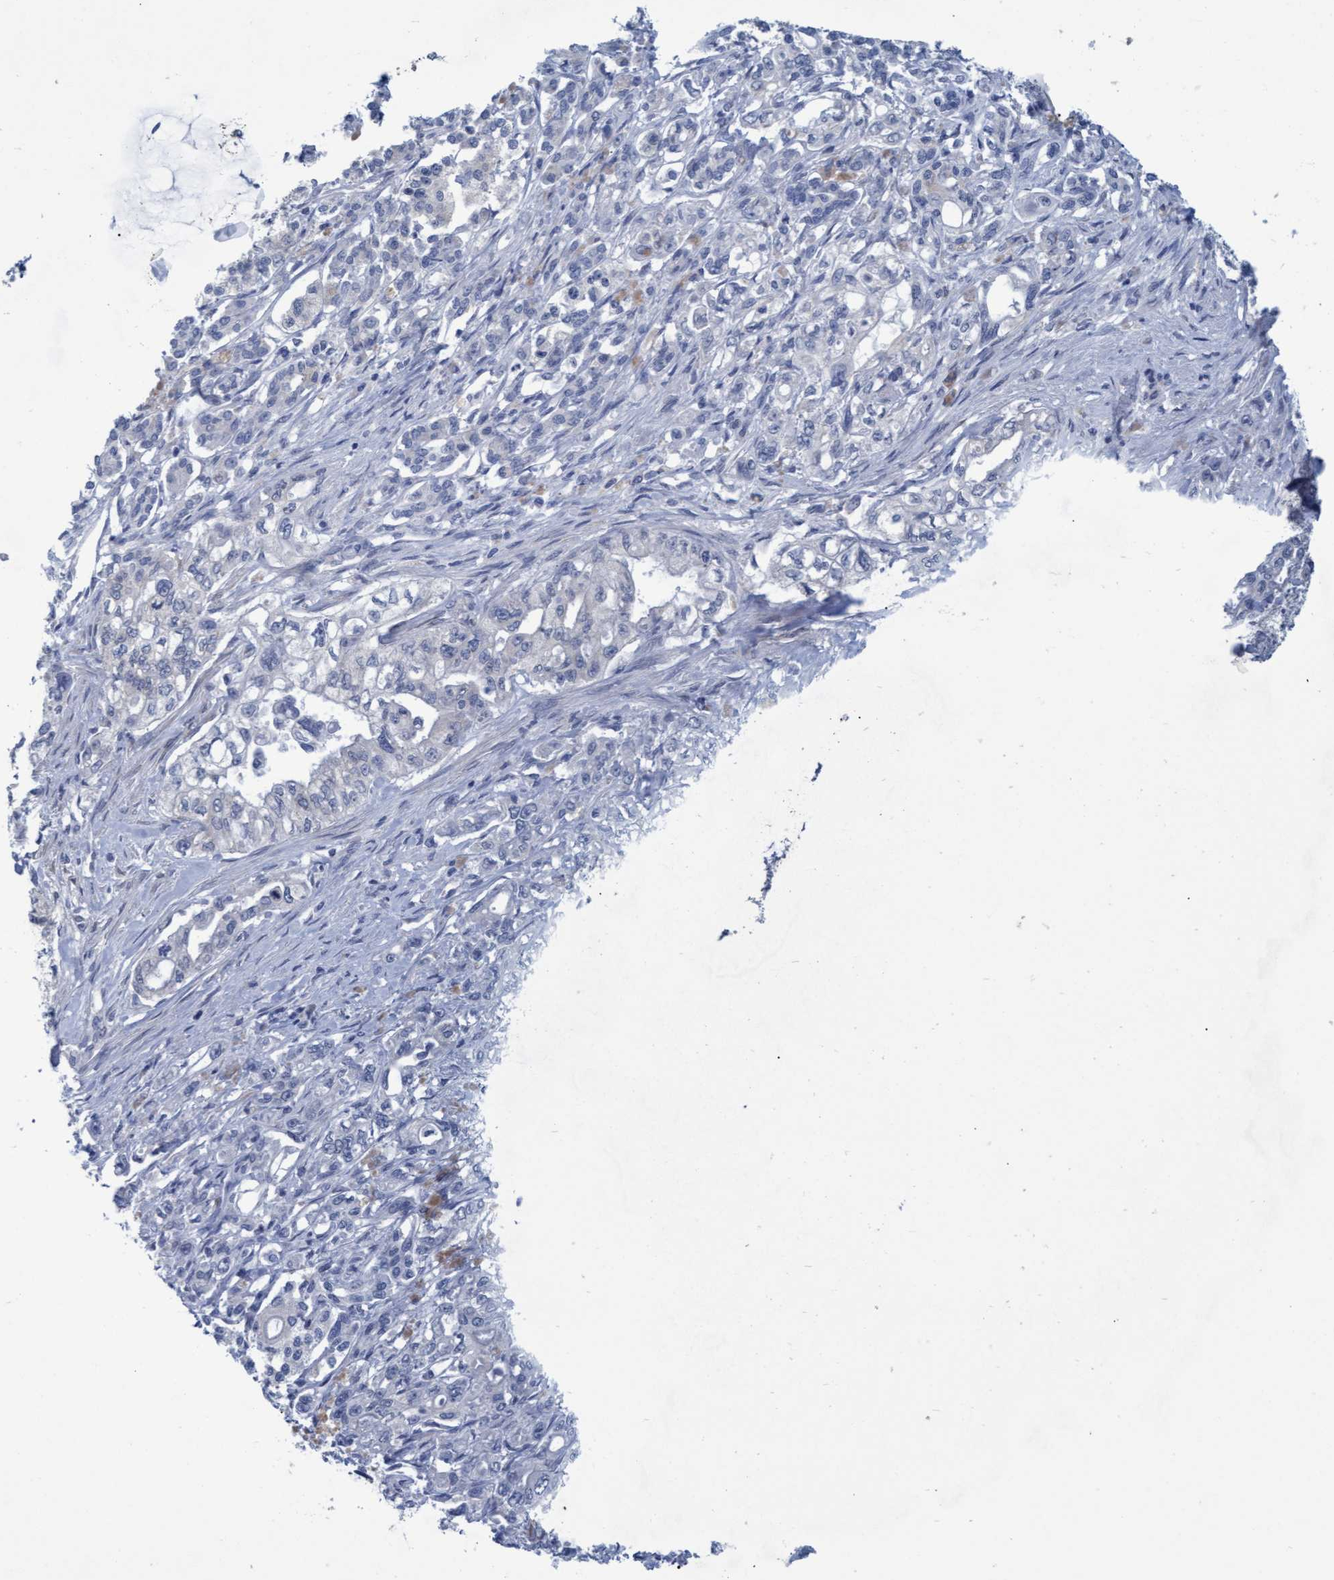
{"staining": {"intensity": "negative", "quantity": "none", "location": "none"}, "tissue": "pancreatic cancer", "cell_type": "Tumor cells", "image_type": "cancer", "snomed": [{"axis": "morphology", "description": "Normal tissue, NOS"}, {"axis": "topography", "description": "Pancreas"}], "caption": "IHC micrograph of pancreatic cancer stained for a protein (brown), which displays no expression in tumor cells.", "gene": "SSTR3", "patient": {"sex": "male", "age": 42}}